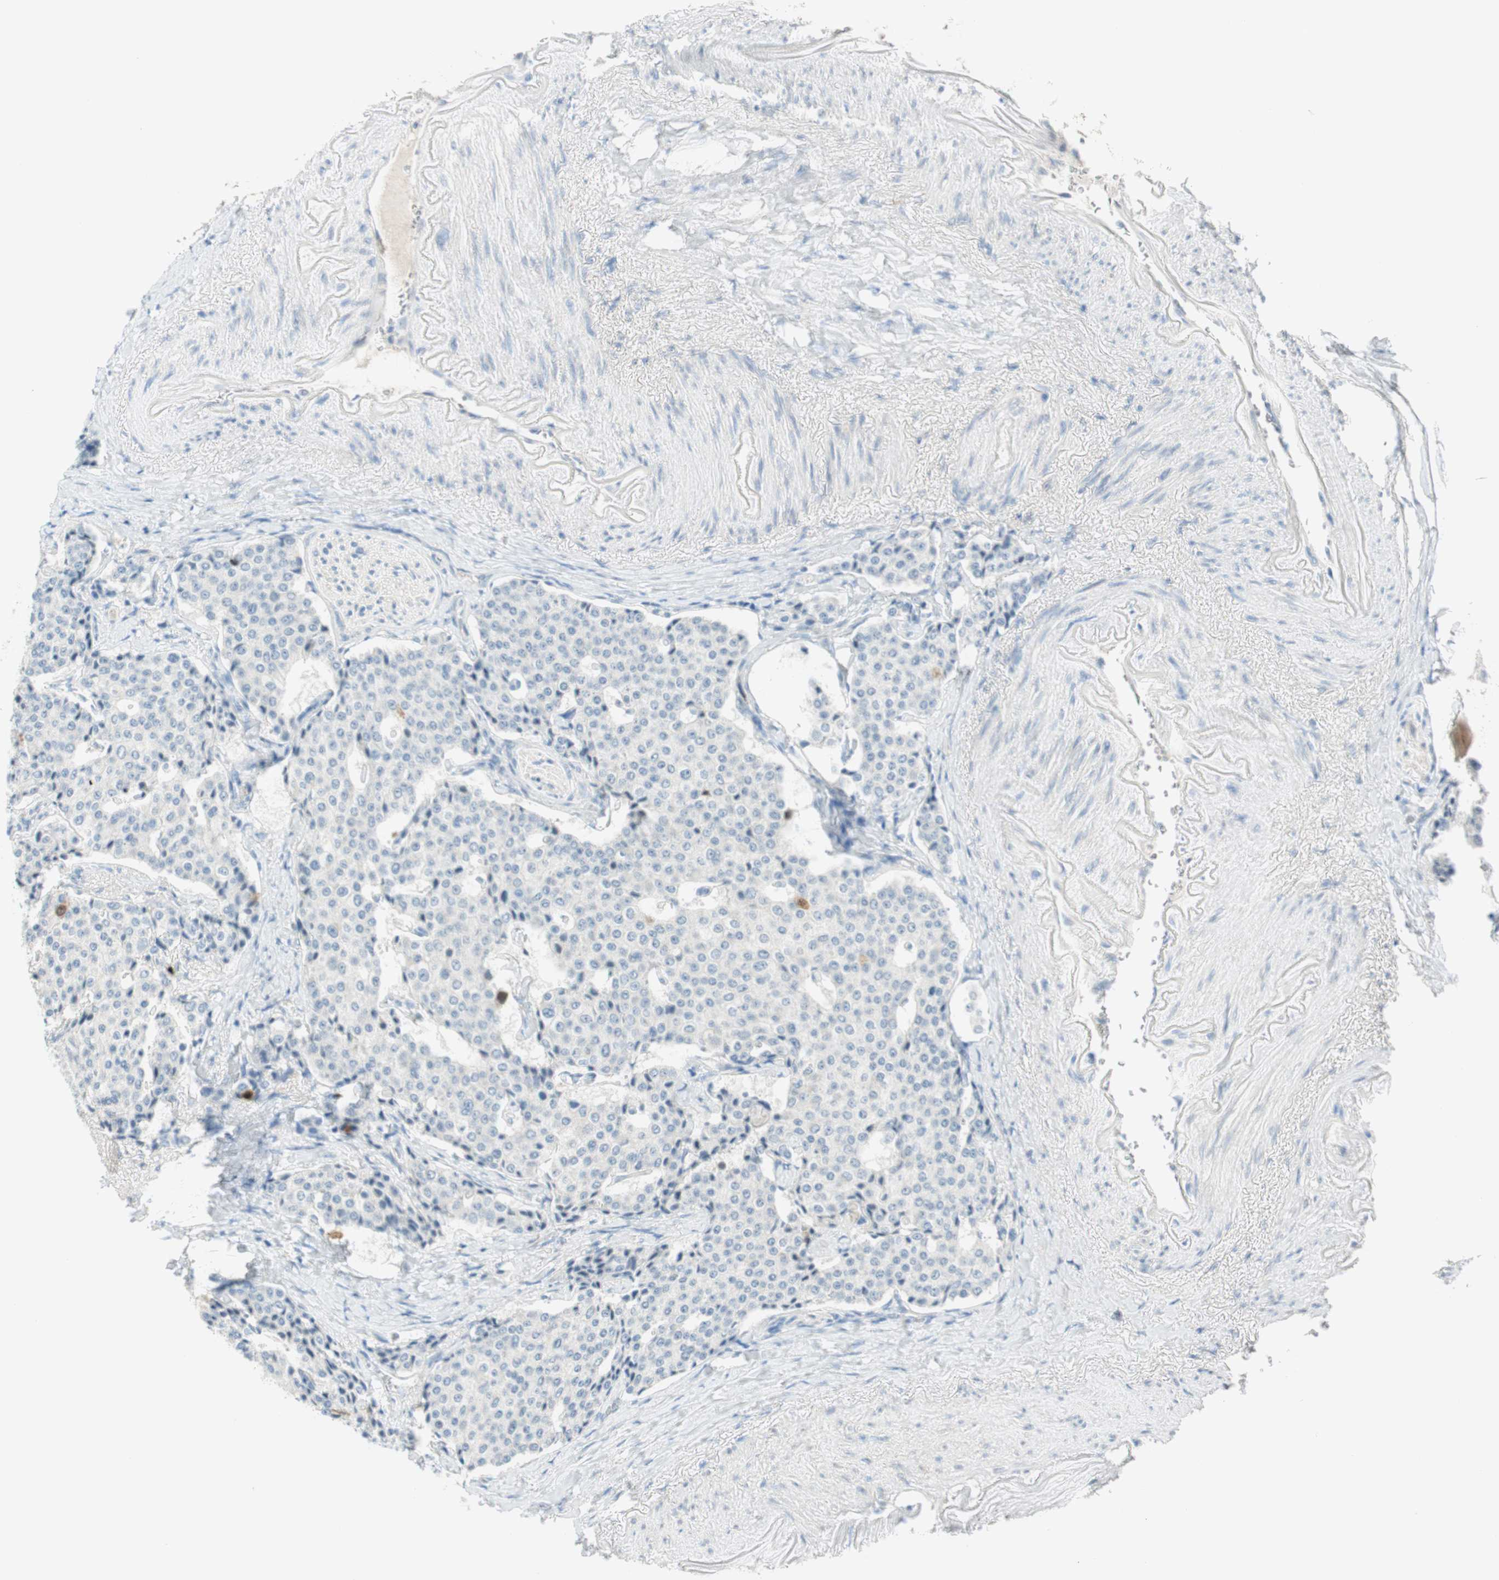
{"staining": {"intensity": "negative", "quantity": "none", "location": "none"}, "tissue": "carcinoid", "cell_type": "Tumor cells", "image_type": "cancer", "snomed": [{"axis": "morphology", "description": "Carcinoid, malignant, NOS"}, {"axis": "topography", "description": "Colon"}], "caption": "Tumor cells are negative for protein expression in human carcinoid. Nuclei are stained in blue.", "gene": "PTTG1", "patient": {"sex": "female", "age": 61}}